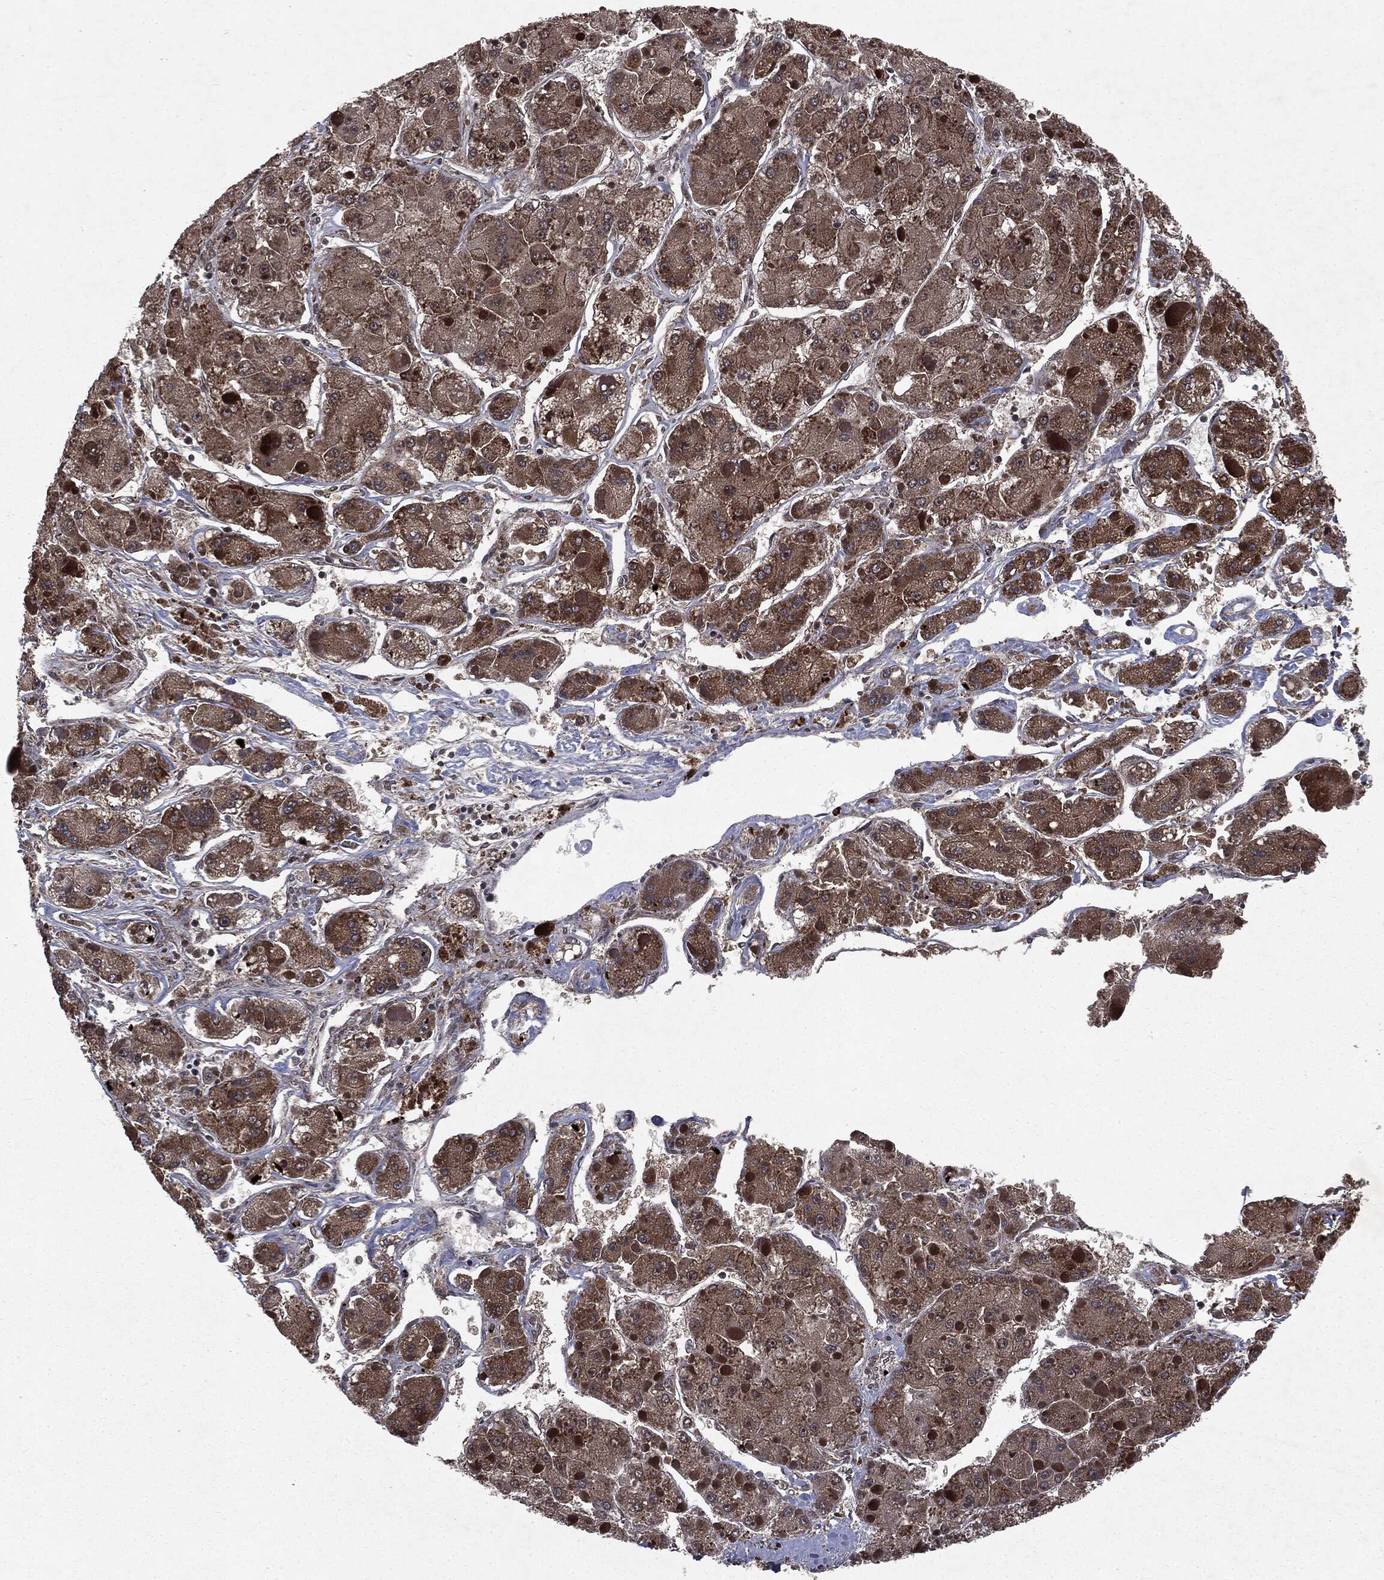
{"staining": {"intensity": "strong", "quantity": "<25%", "location": "nuclear"}, "tissue": "liver cancer", "cell_type": "Tumor cells", "image_type": "cancer", "snomed": [{"axis": "morphology", "description": "Carcinoma, Hepatocellular, NOS"}, {"axis": "topography", "description": "Liver"}], "caption": "A brown stain shows strong nuclear expression of a protein in human hepatocellular carcinoma (liver) tumor cells.", "gene": "STAU2", "patient": {"sex": "female", "age": 73}}